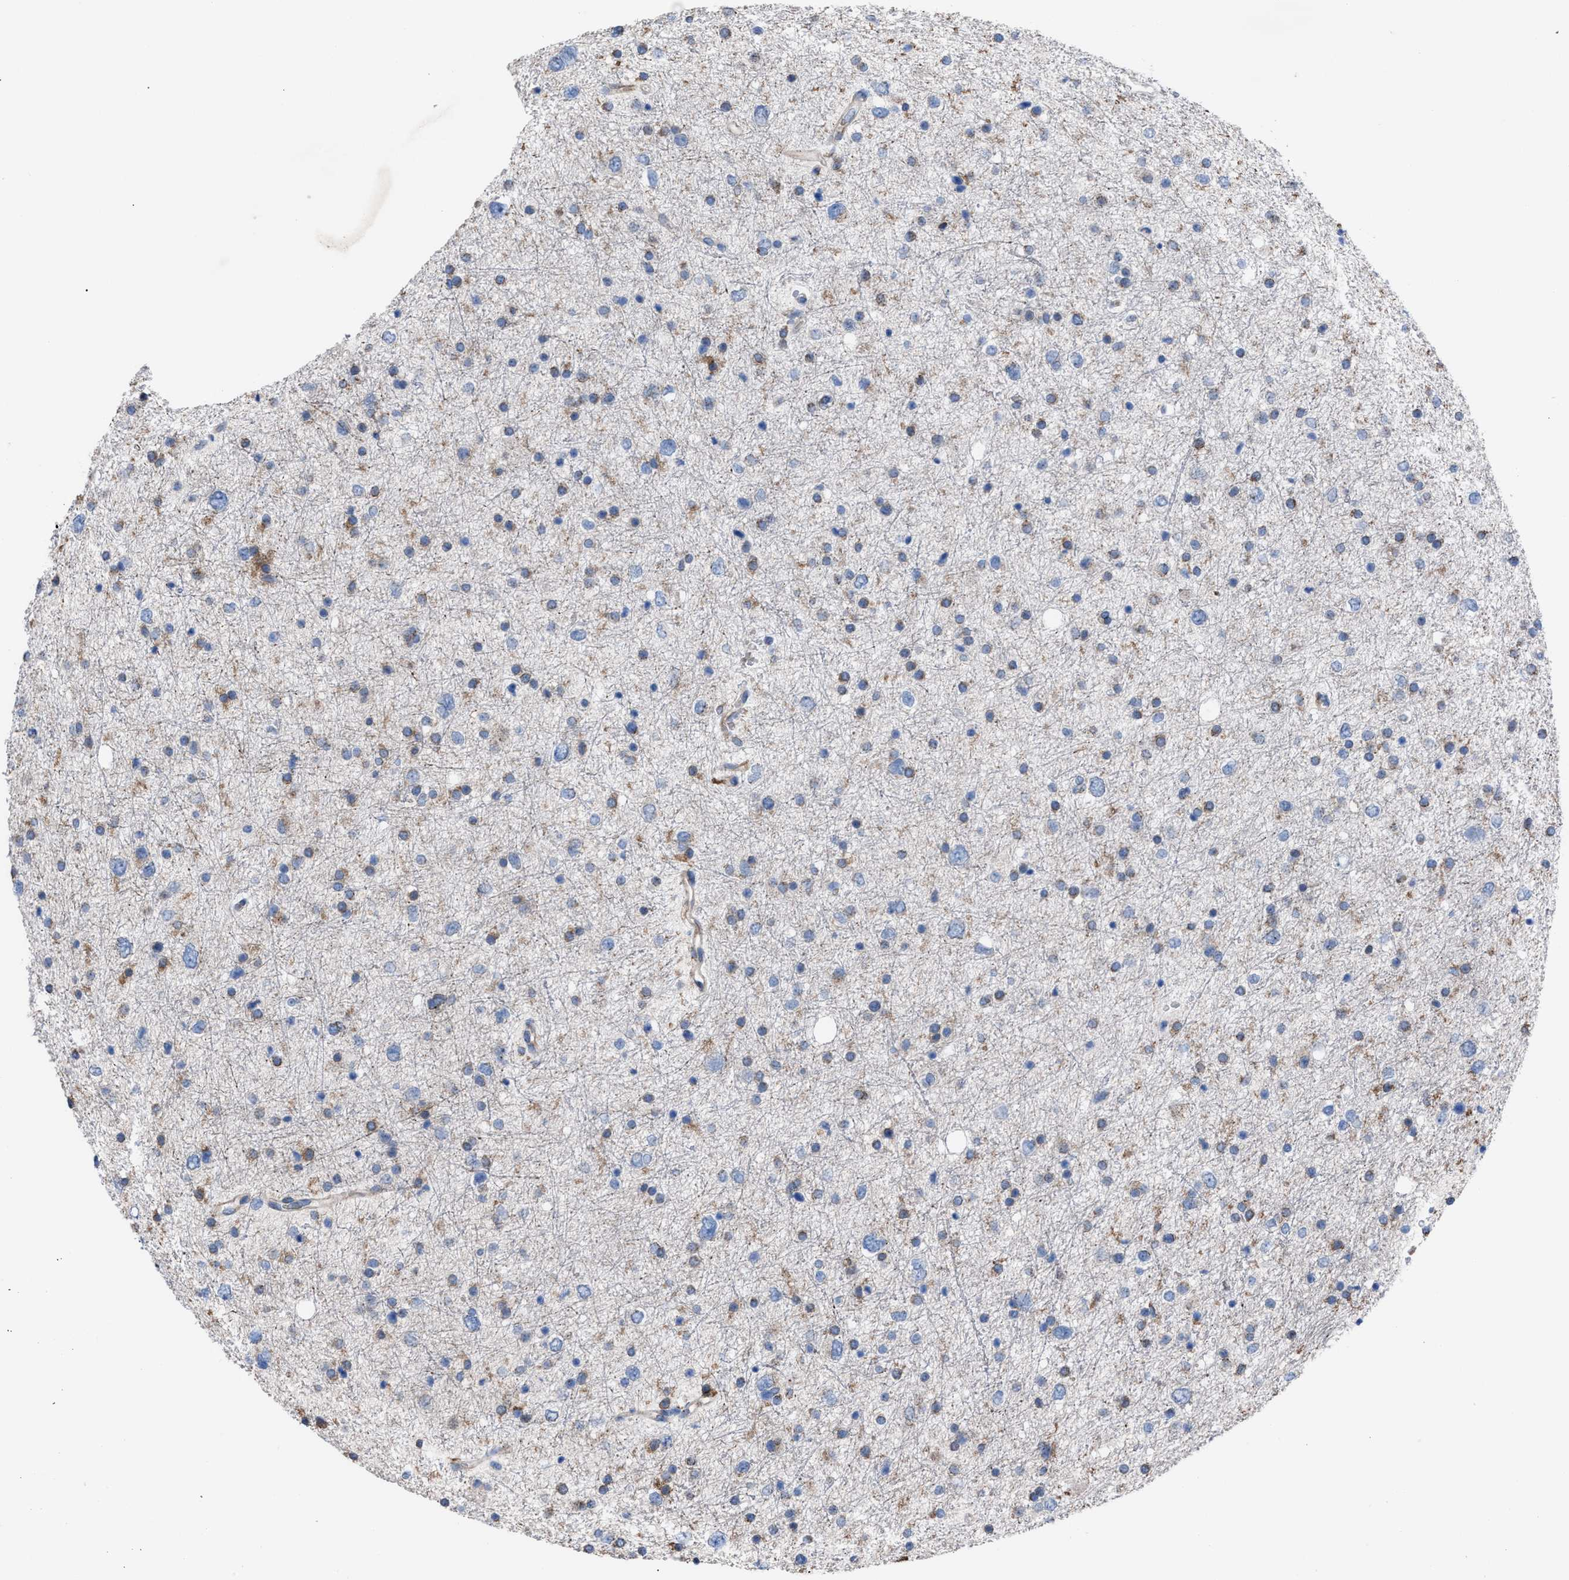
{"staining": {"intensity": "weak", "quantity": "25%-75%", "location": "cytoplasmic/membranous"}, "tissue": "glioma", "cell_type": "Tumor cells", "image_type": "cancer", "snomed": [{"axis": "morphology", "description": "Glioma, malignant, Low grade"}, {"axis": "topography", "description": "Brain"}], "caption": "Immunohistochemistry (IHC) of malignant low-grade glioma exhibits low levels of weak cytoplasmic/membranous expression in about 25%-75% of tumor cells. (DAB IHC with brightfield microscopy, high magnification).", "gene": "SLC47A1", "patient": {"sex": "female", "age": 37}}